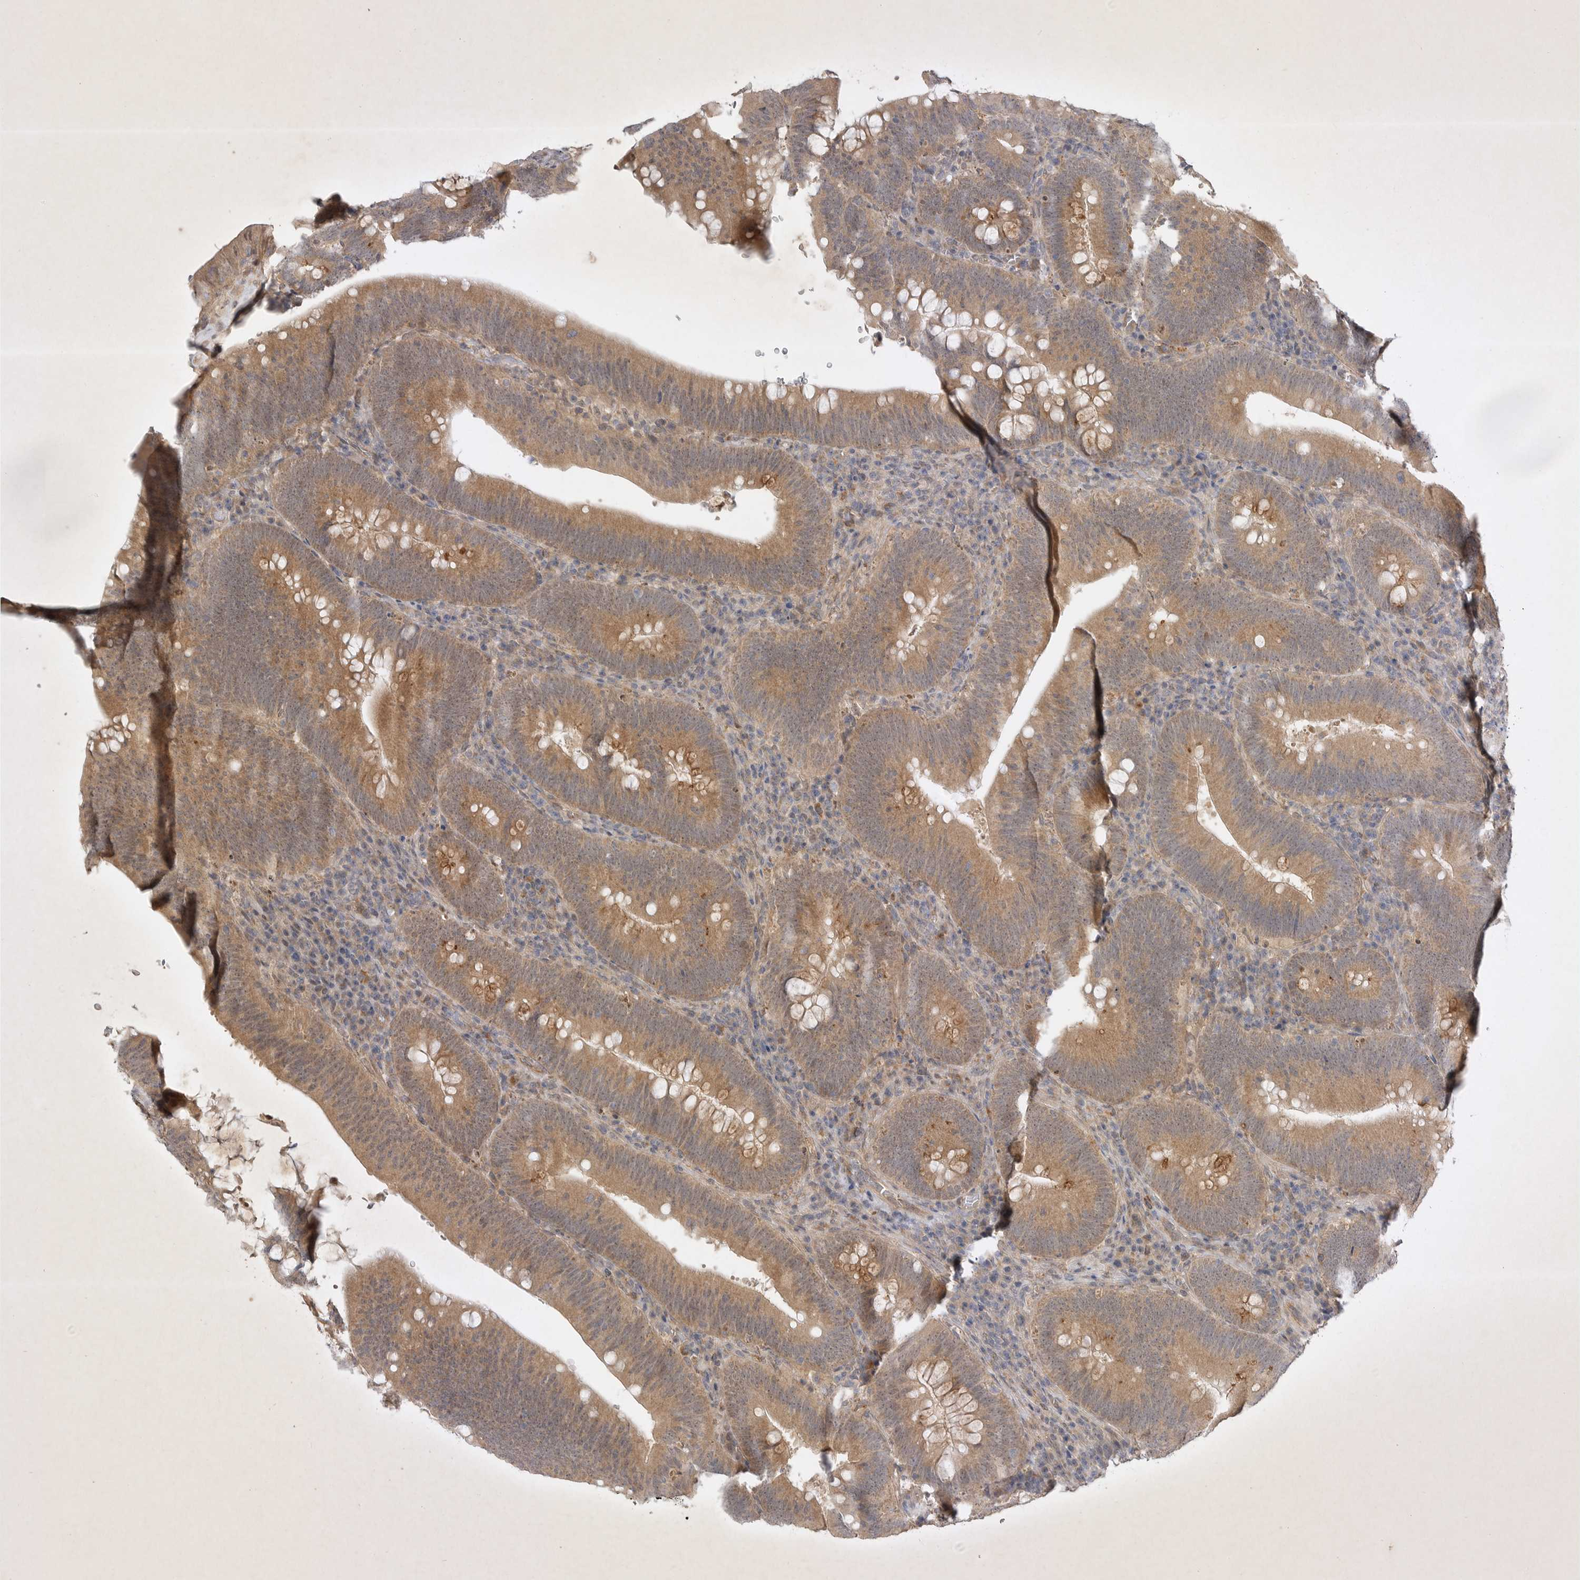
{"staining": {"intensity": "moderate", "quantity": ">75%", "location": "cytoplasmic/membranous"}, "tissue": "colorectal cancer", "cell_type": "Tumor cells", "image_type": "cancer", "snomed": [{"axis": "morphology", "description": "Normal tissue, NOS"}, {"axis": "topography", "description": "Colon"}], "caption": "High-magnification brightfield microscopy of colorectal cancer stained with DAB (brown) and counterstained with hematoxylin (blue). tumor cells exhibit moderate cytoplasmic/membranous positivity is seen in about>75% of cells.", "gene": "PTPDC1", "patient": {"sex": "female", "age": 82}}